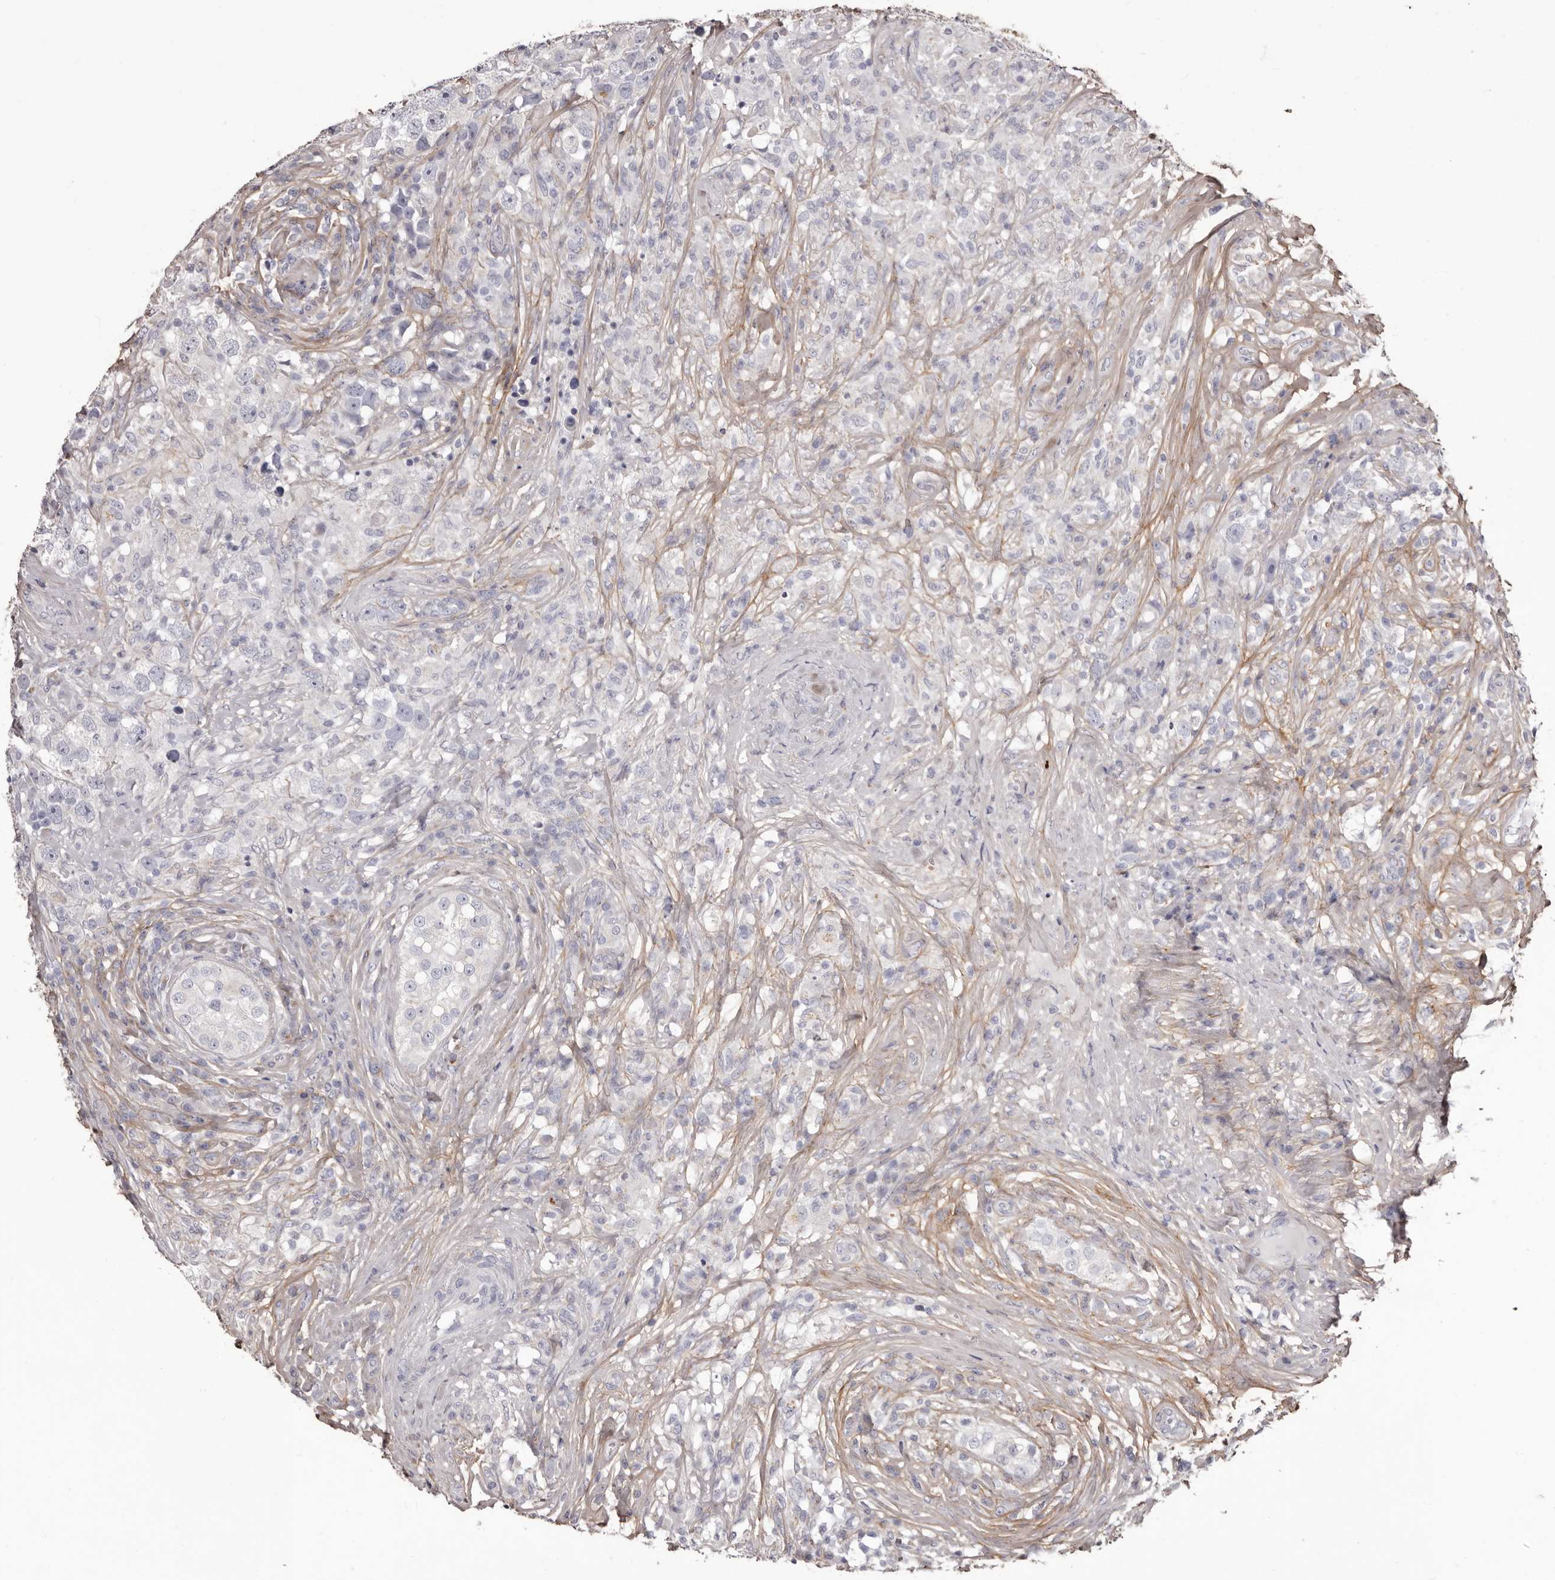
{"staining": {"intensity": "negative", "quantity": "none", "location": "none"}, "tissue": "testis cancer", "cell_type": "Tumor cells", "image_type": "cancer", "snomed": [{"axis": "morphology", "description": "Seminoma, NOS"}, {"axis": "topography", "description": "Testis"}], "caption": "Immunohistochemistry photomicrograph of seminoma (testis) stained for a protein (brown), which reveals no staining in tumor cells.", "gene": "COL6A1", "patient": {"sex": "male", "age": 49}}